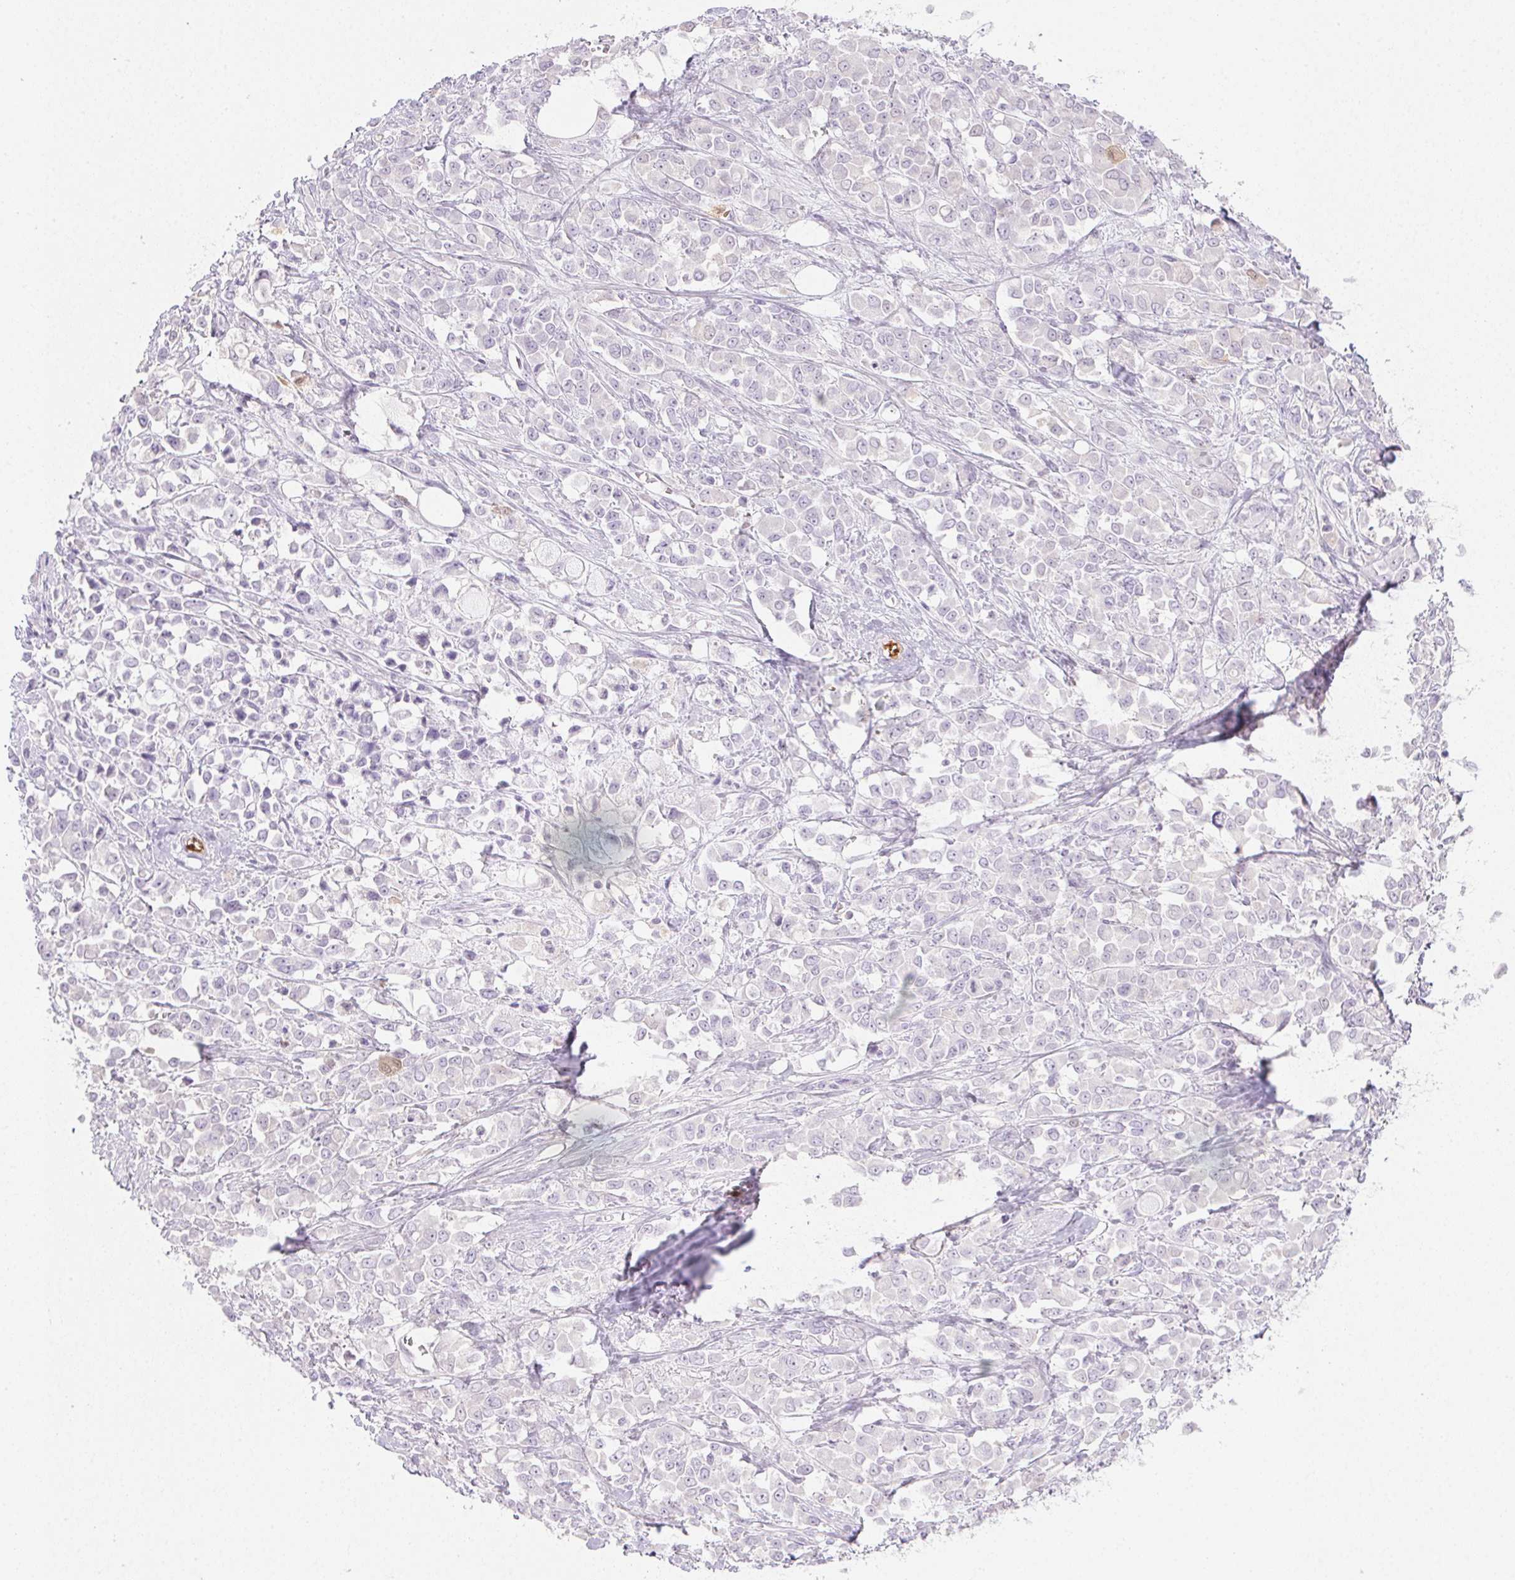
{"staining": {"intensity": "negative", "quantity": "none", "location": "none"}, "tissue": "stomach cancer", "cell_type": "Tumor cells", "image_type": "cancer", "snomed": [{"axis": "morphology", "description": "Adenocarcinoma, NOS"}, {"axis": "topography", "description": "Stomach"}], "caption": "The immunohistochemistry micrograph has no significant positivity in tumor cells of stomach adenocarcinoma tissue.", "gene": "TMEM45A", "patient": {"sex": "female", "age": 76}}